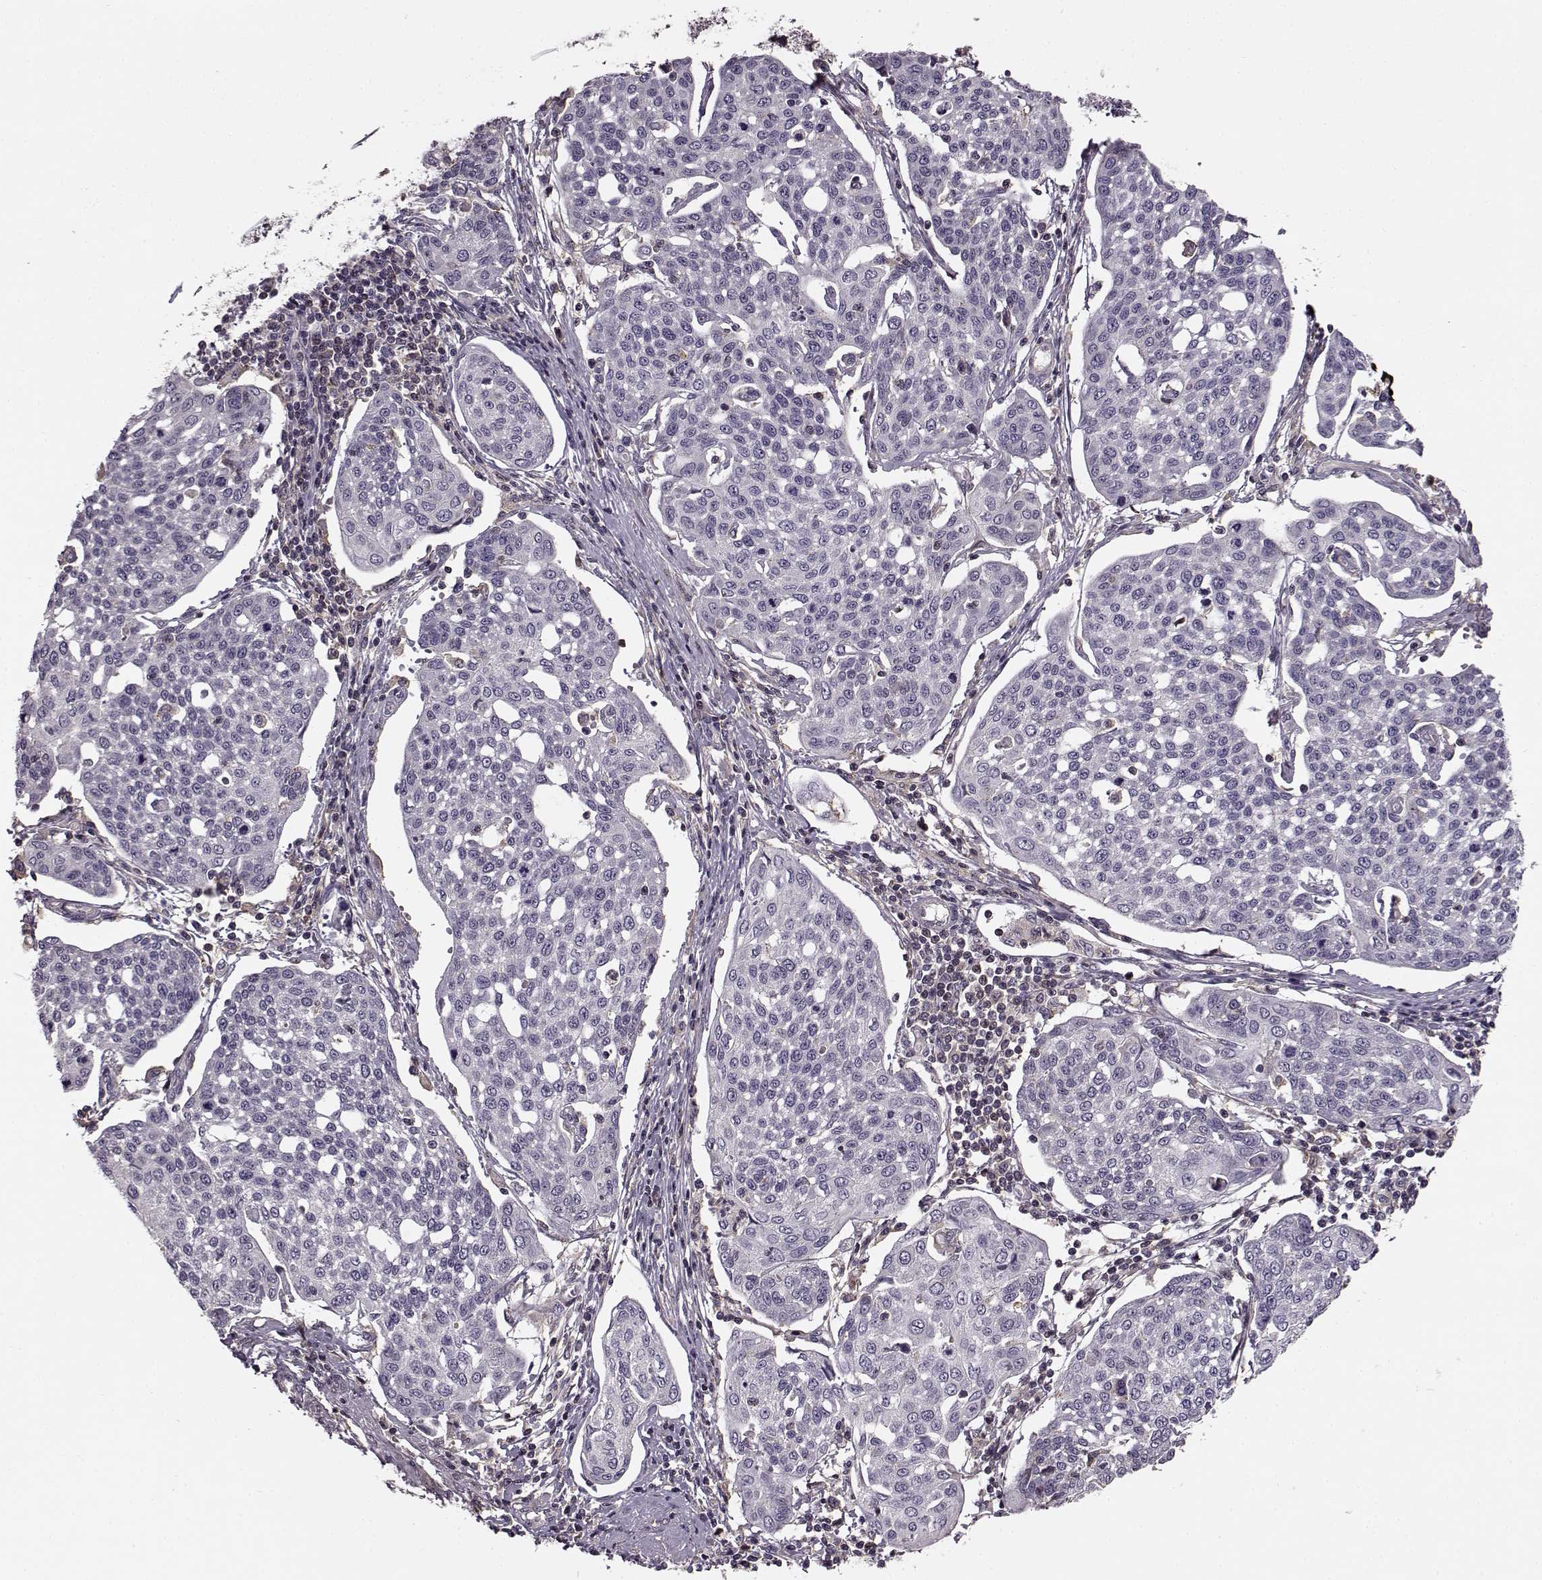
{"staining": {"intensity": "negative", "quantity": "none", "location": "none"}, "tissue": "cervical cancer", "cell_type": "Tumor cells", "image_type": "cancer", "snomed": [{"axis": "morphology", "description": "Squamous cell carcinoma, NOS"}, {"axis": "topography", "description": "Cervix"}], "caption": "Immunohistochemistry photomicrograph of neoplastic tissue: human cervical cancer stained with DAB exhibits no significant protein positivity in tumor cells.", "gene": "MFSD1", "patient": {"sex": "female", "age": 34}}